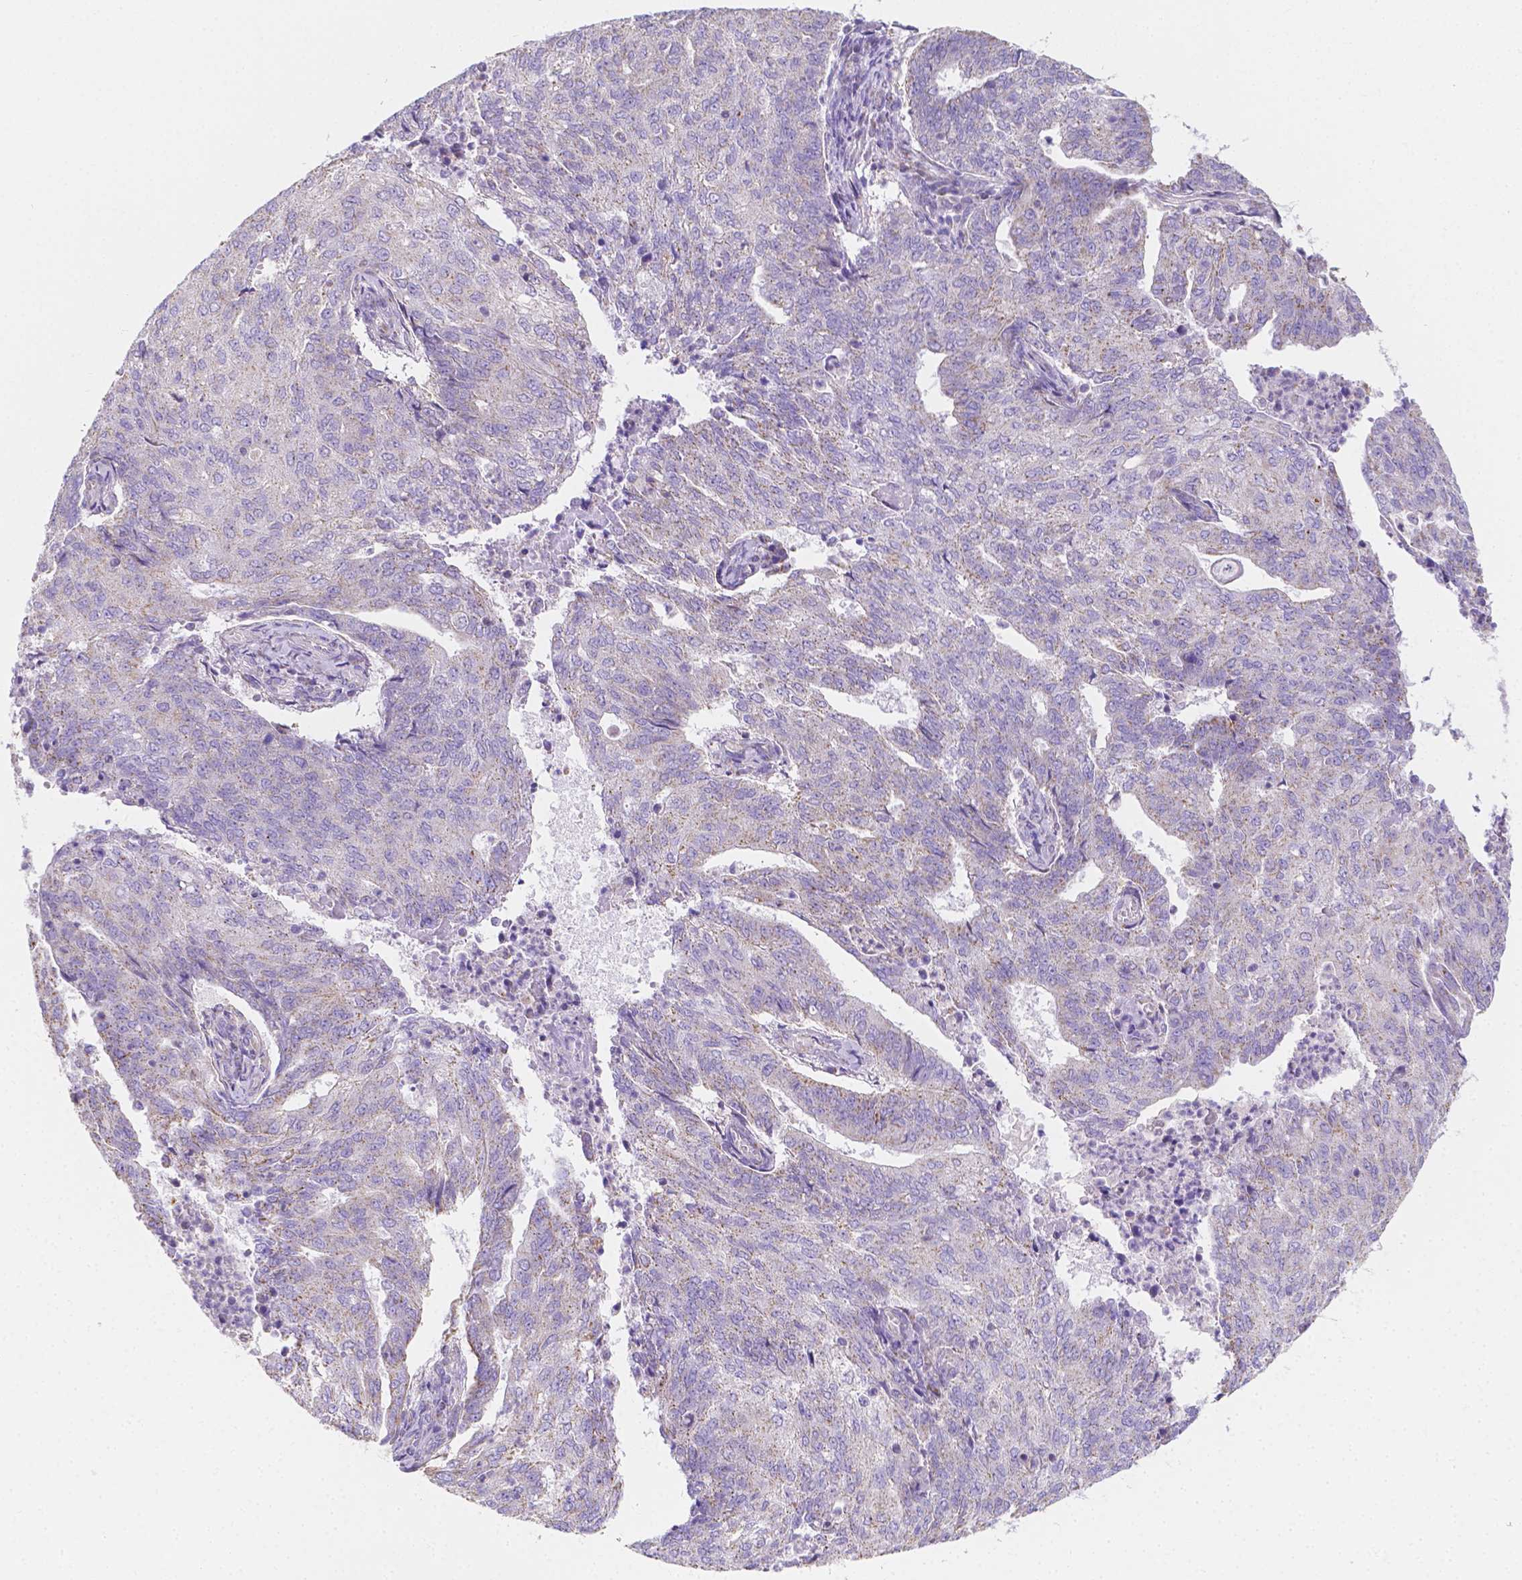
{"staining": {"intensity": "negative", "quantity": "none", "location": "none"}, "tissue": "endometrial cancer", "cell_type": "Tumor cells", "image_type": "cancer", "snomed": [{"axis": "morphology", "description": "Adenocarcinoma, NOS"}, {"axis": "topography", "description": "Endometrium"}], "caption": "IHC photomicrograph of endometrial cancer stained for a protein (brown), which demonstrates no staining in tumor cells.", "gene": "SGTB", "patient": {"sex": "female", "age": 82}}